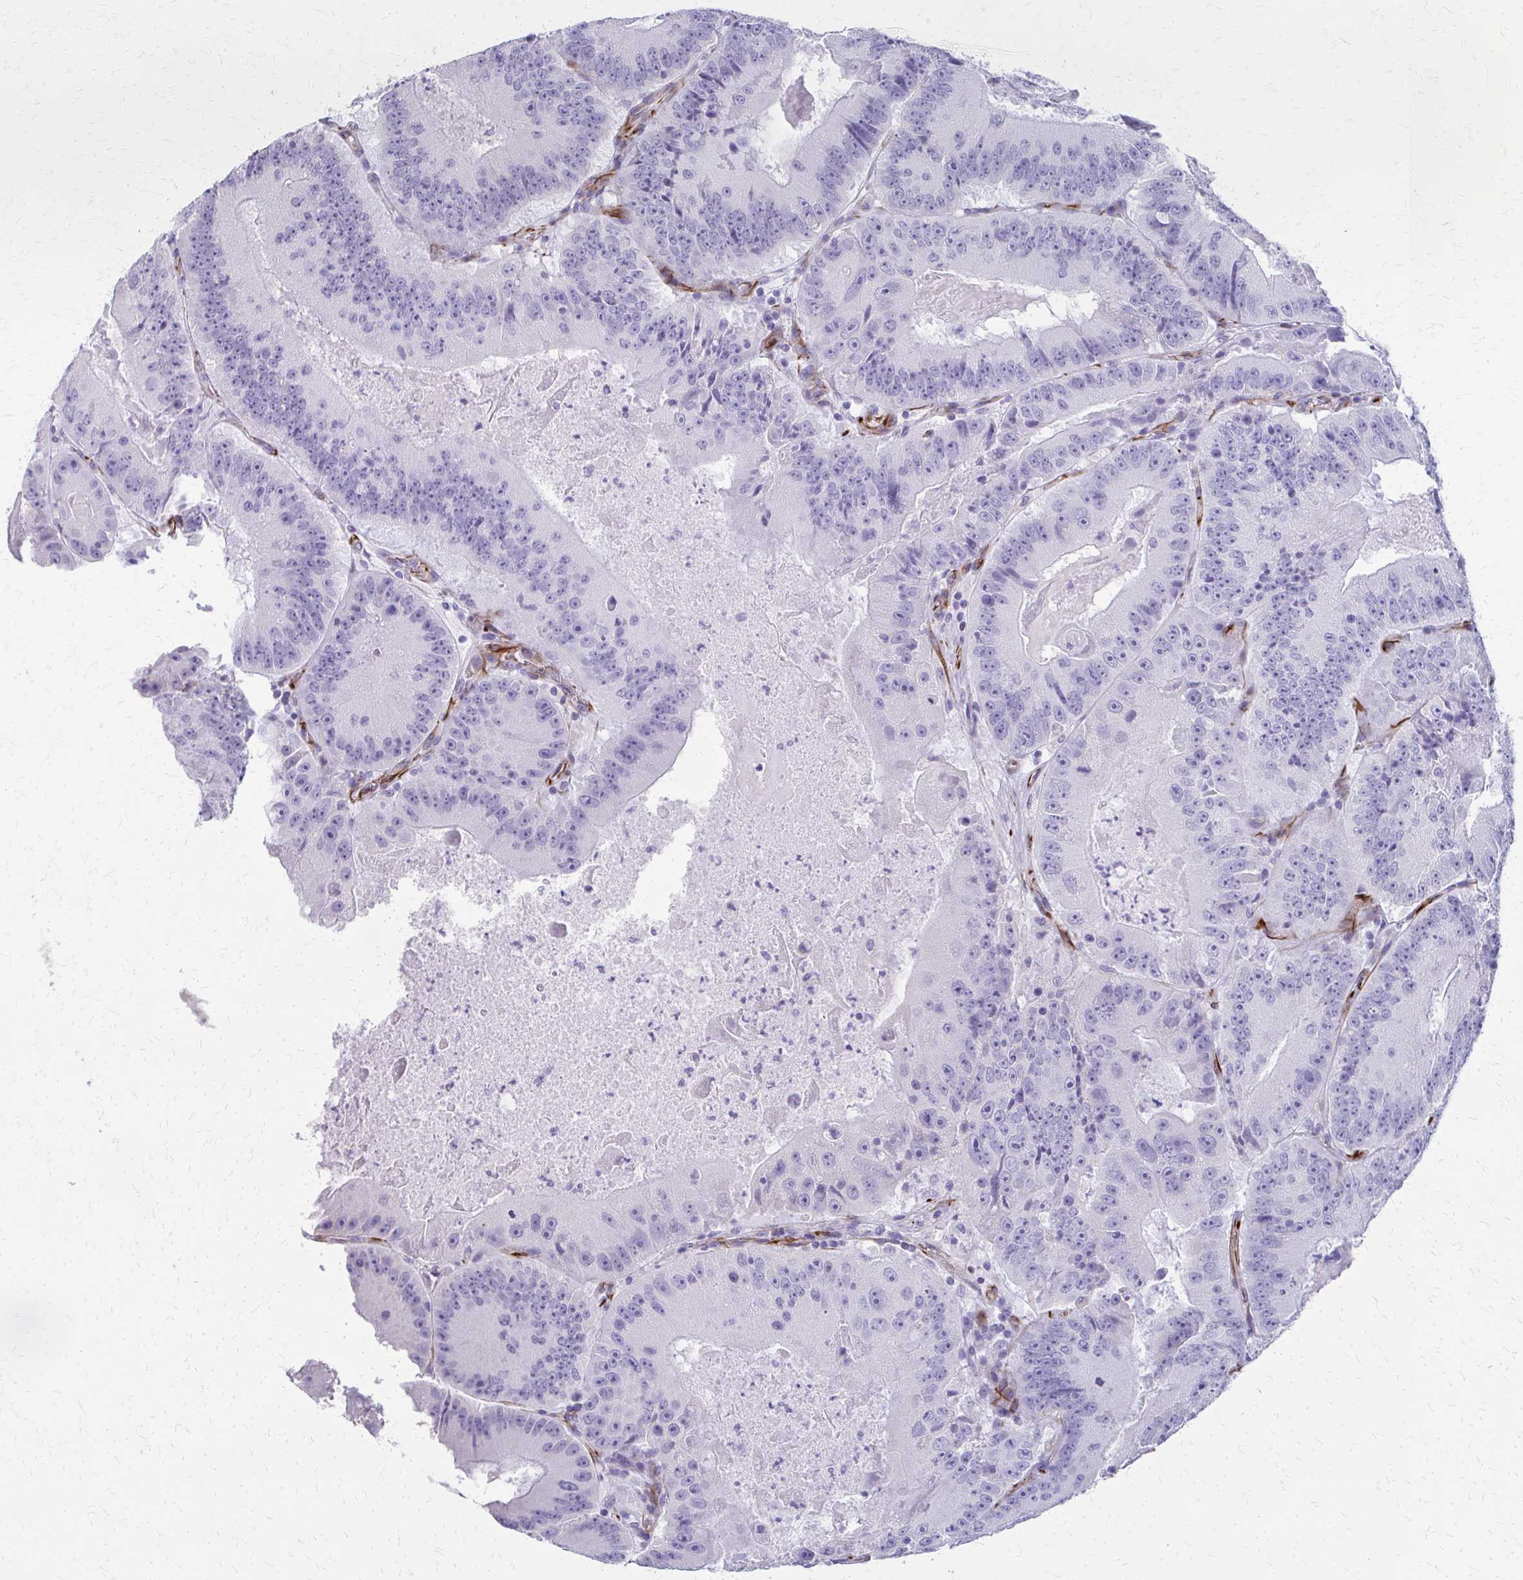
{"staining": {"intensity": "negative", "quantity": "none", "location": "none"}, "tissue": "colorectal cancer", "cell_type": "Tumor cells", "image_type": "cancer", "snomed": [{"axis": "morphology", "description": "Adenocarcinoma, NOS"}, {"axis": "topography", "description": "Colon"}], "caption": "Immunohistochemistry (IHC) of human colorectal cancer displays no staining in tumor cells.", "gene": "TRIM6", "patient": {"sex": "female", "age": 86}}